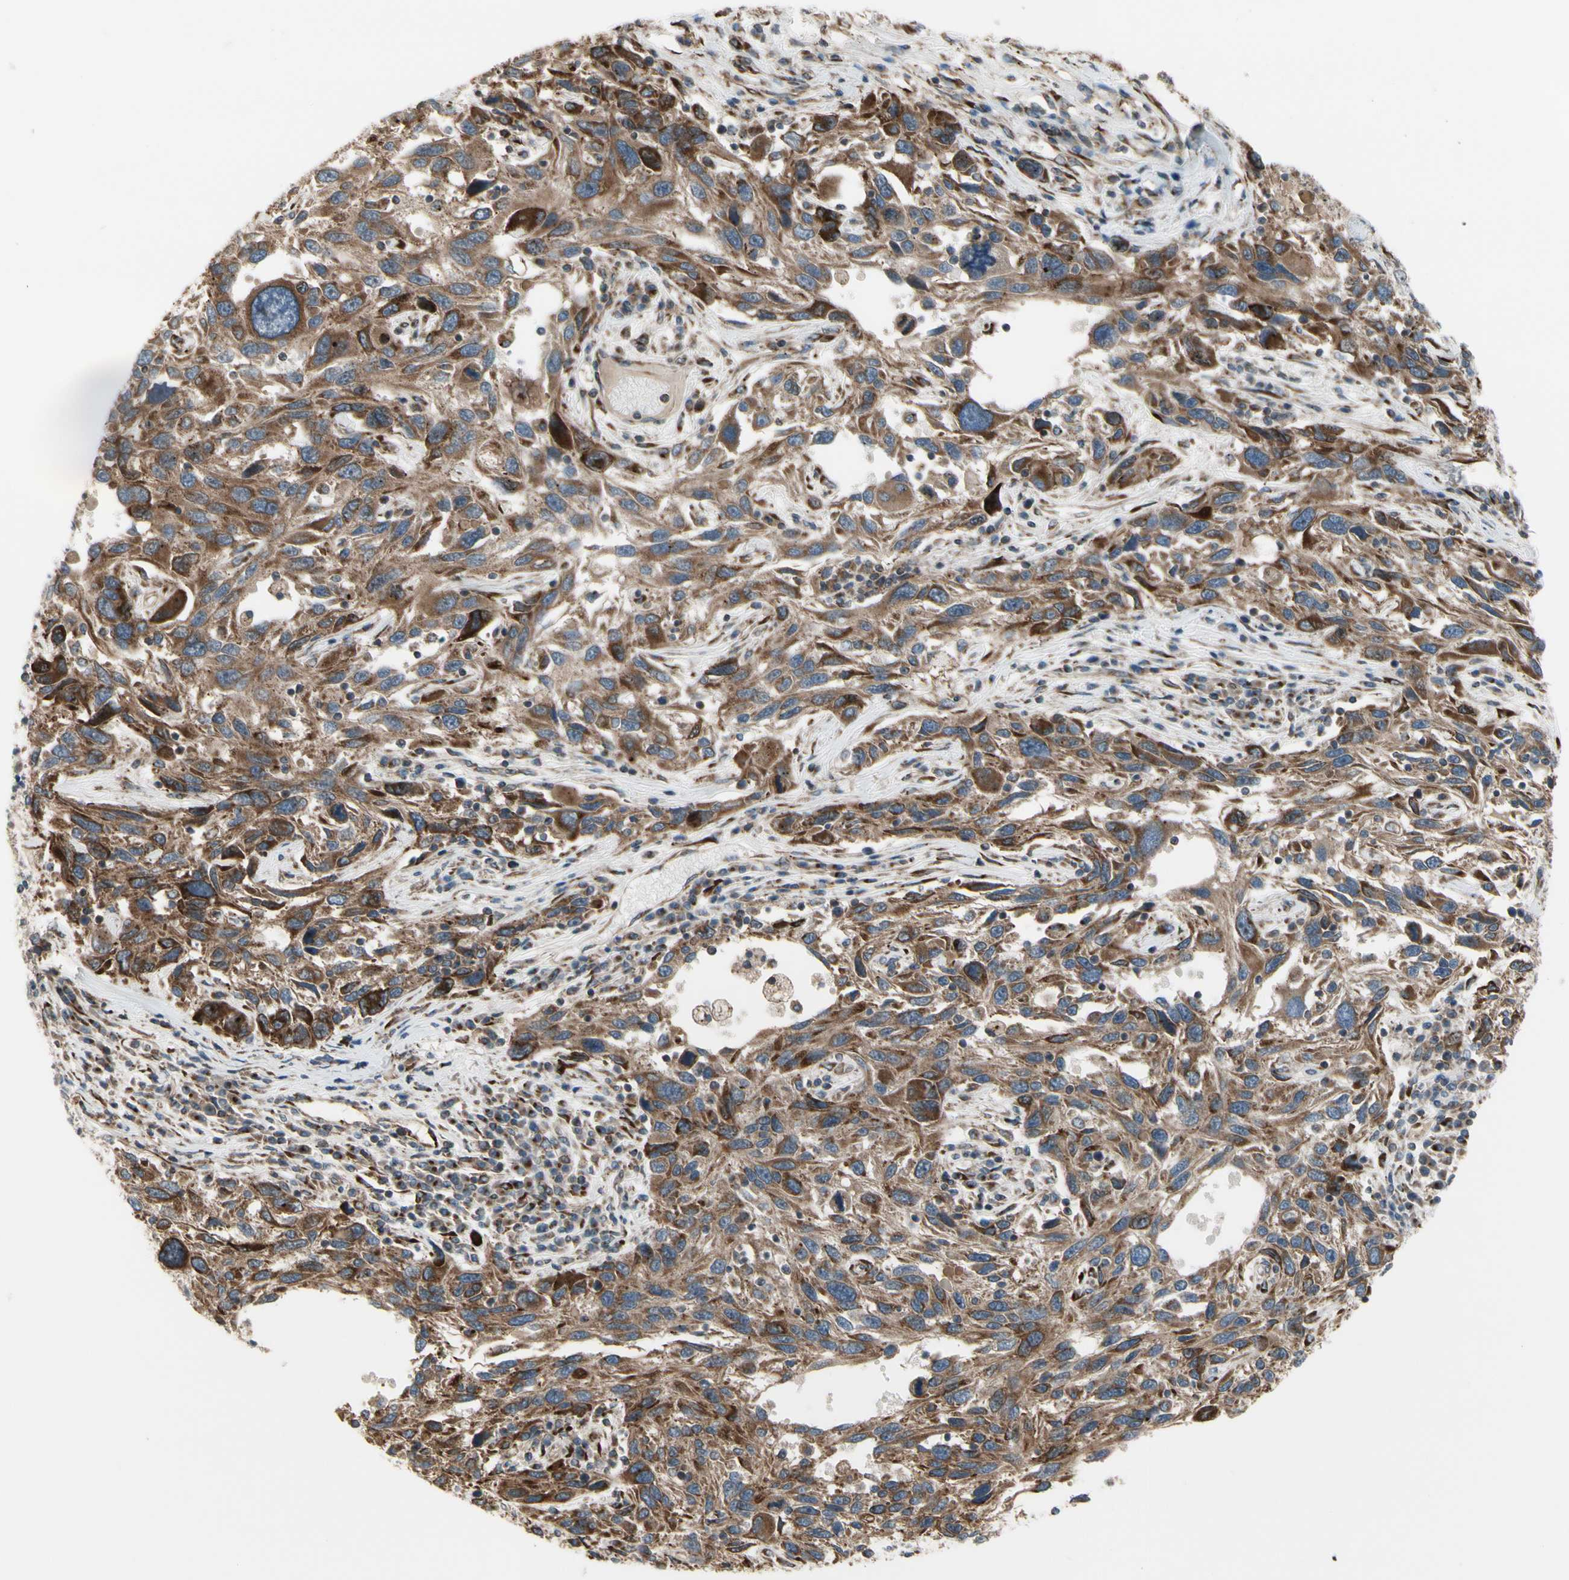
{"staining": {"intensity": "moderate", "quantity": ">75%", "location": "cytoplasmic/membranous"}, "tissue": "melanoma", "cell_type": "Tumor cells", "image_type": "cancer", "snomed": [{"axis": "morphology", "description": "Malignant melanoma, NOS"}, {"axis": "topography", "description": "Skin"}], "caption": "Malignant melanoma stained with immunohistochemistry (IHC) displays moderate cytoplasmic/membranous expression in approximately >75% of tumor cells.", "gene": "SLC39A9", "patient": {"sex": "male", "age": 53}}